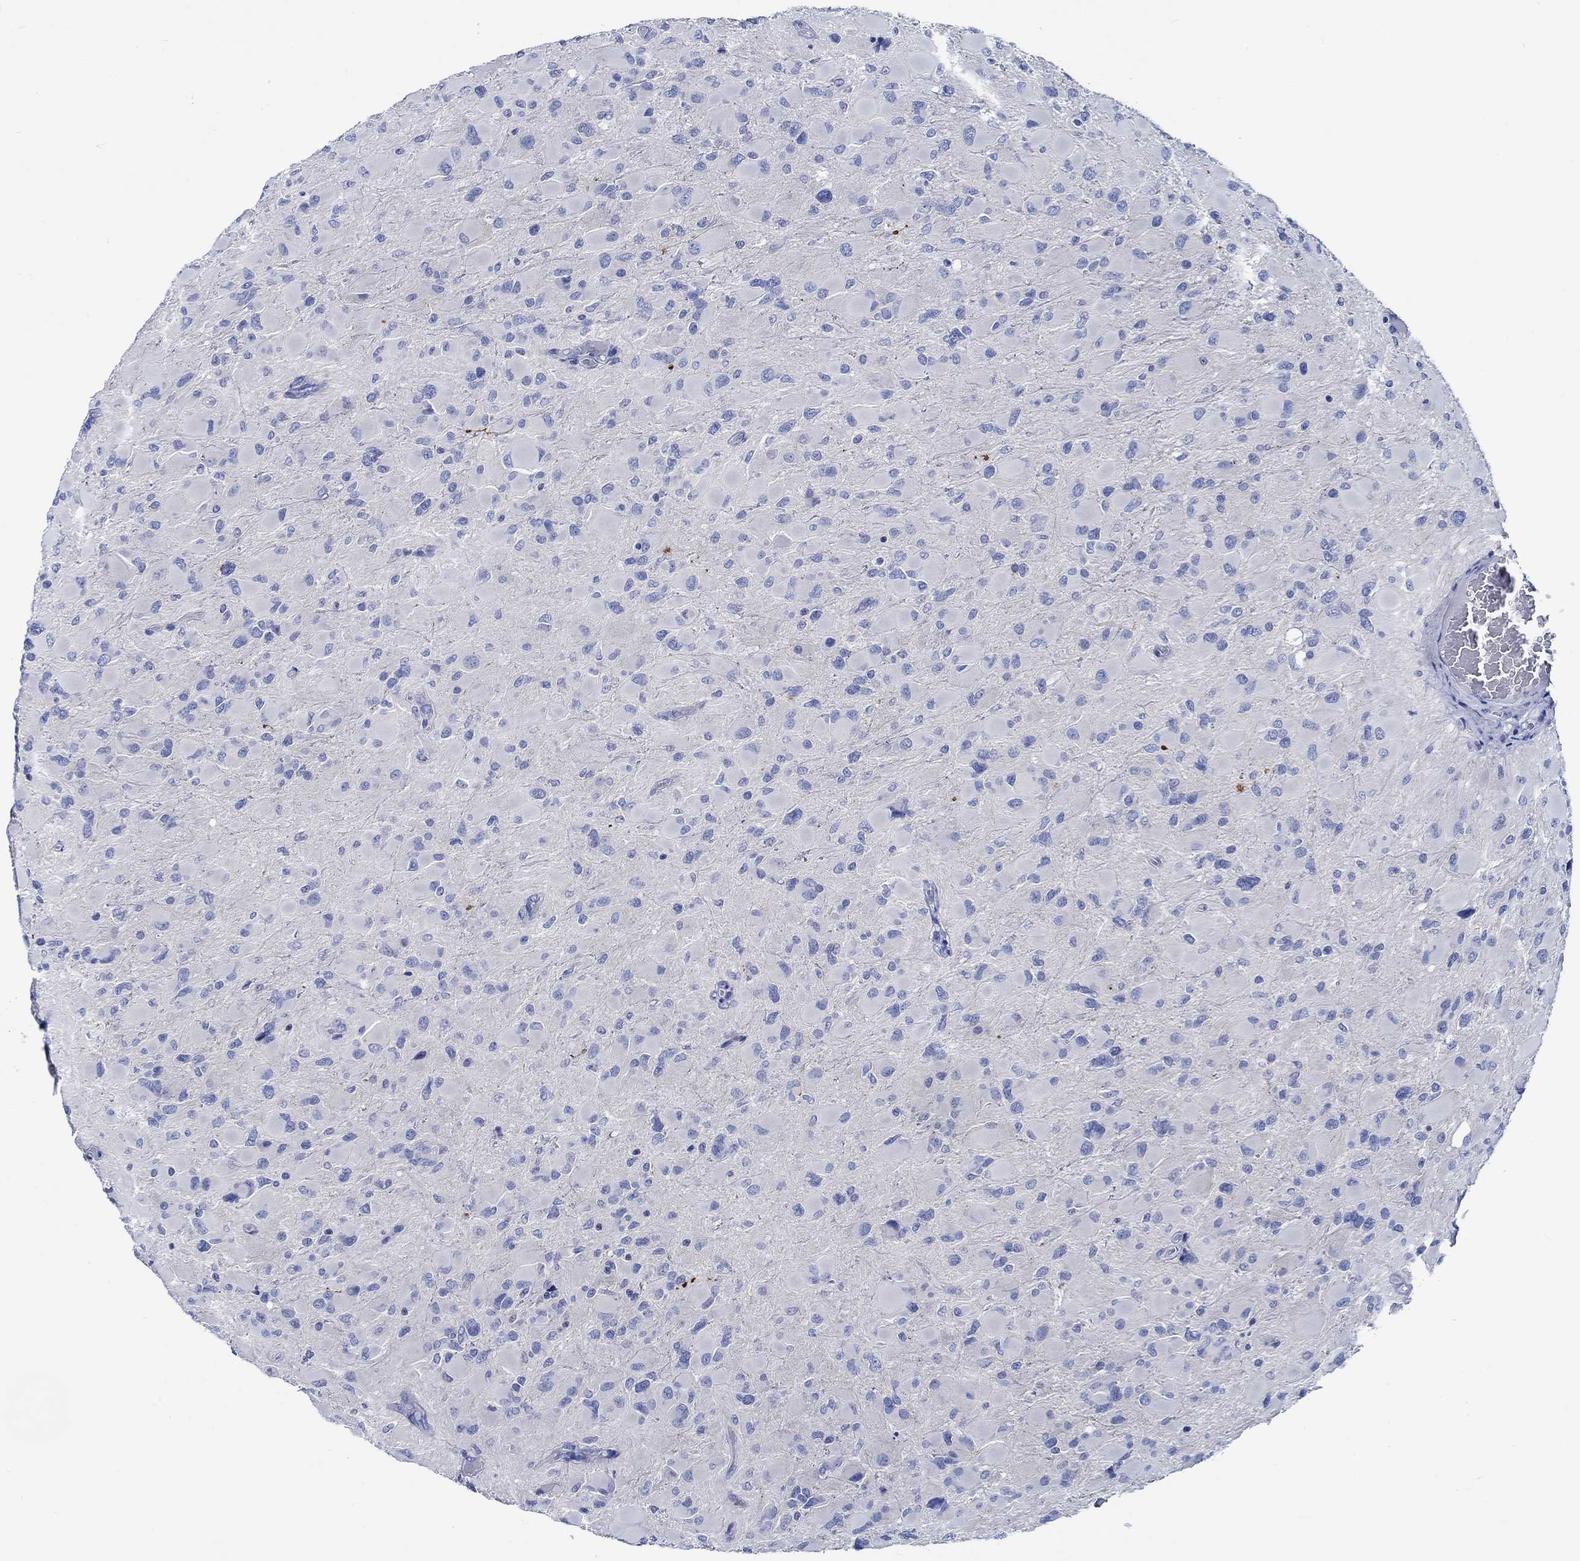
{"staining": {"intensity": "negative", "quantity": "none", "location": "none"}, "tissue": "glioma", "cell_type": "Tumor cells", "image_type": "cancer", "snomed": [{"axis": "morphology", "description": "Glioma, malignant, High grade"}, {"axis": "topography", "description": "Cerebral cortex"}], "caption": "The immunohistochemistry (IHC) image has no significant staining in tumor cells of glioma tissue.", "gene": "PTPRN2", "patient": {"sex": "female", "age": 36}}